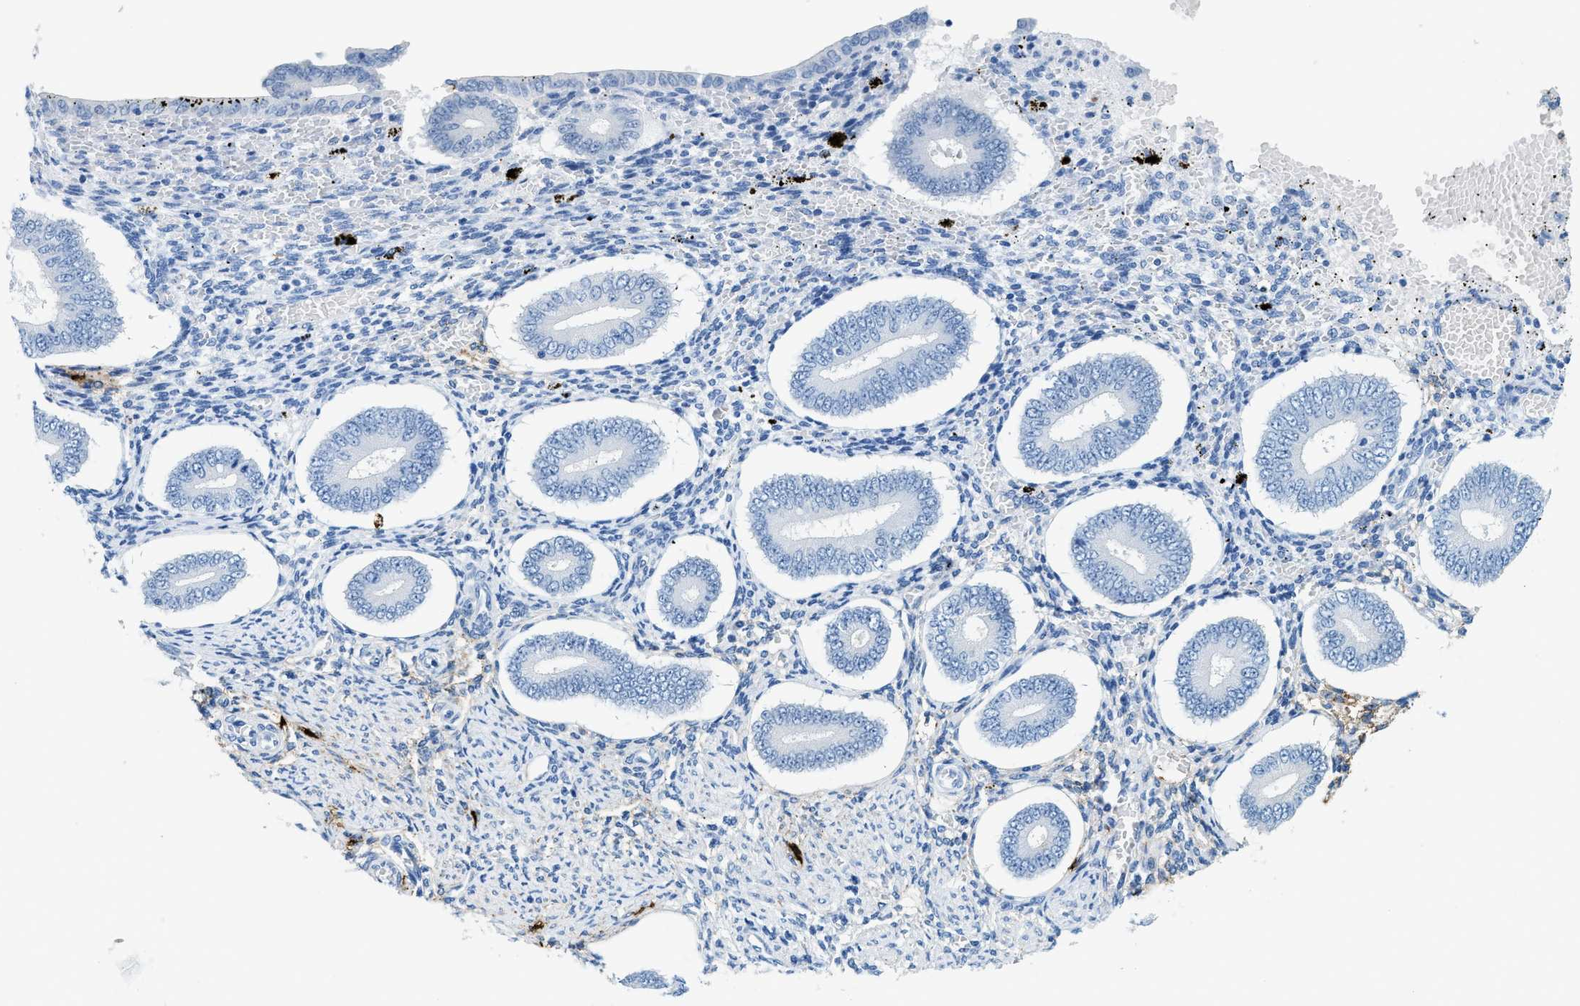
{"staining": {"intensity": "negative", "quantity": "none", "location": "none"}, "tissue": "endometrium", "cell_type": "Cells in endometrial stroma", "image_type": "normal", "snomed": [{"axis": "morphology", "description": "Normal tissue, NOS"}, {"axis": "topography", "description": "Endometrium"}], "caption": "An immunohistochemistry (IHC) image of unremarkable endometrium is shown. There is no staining in cells in endometrial stroma of endometrium.", "gene": "TPSAB1", "patient": {"sex": "female", "age": 42}}